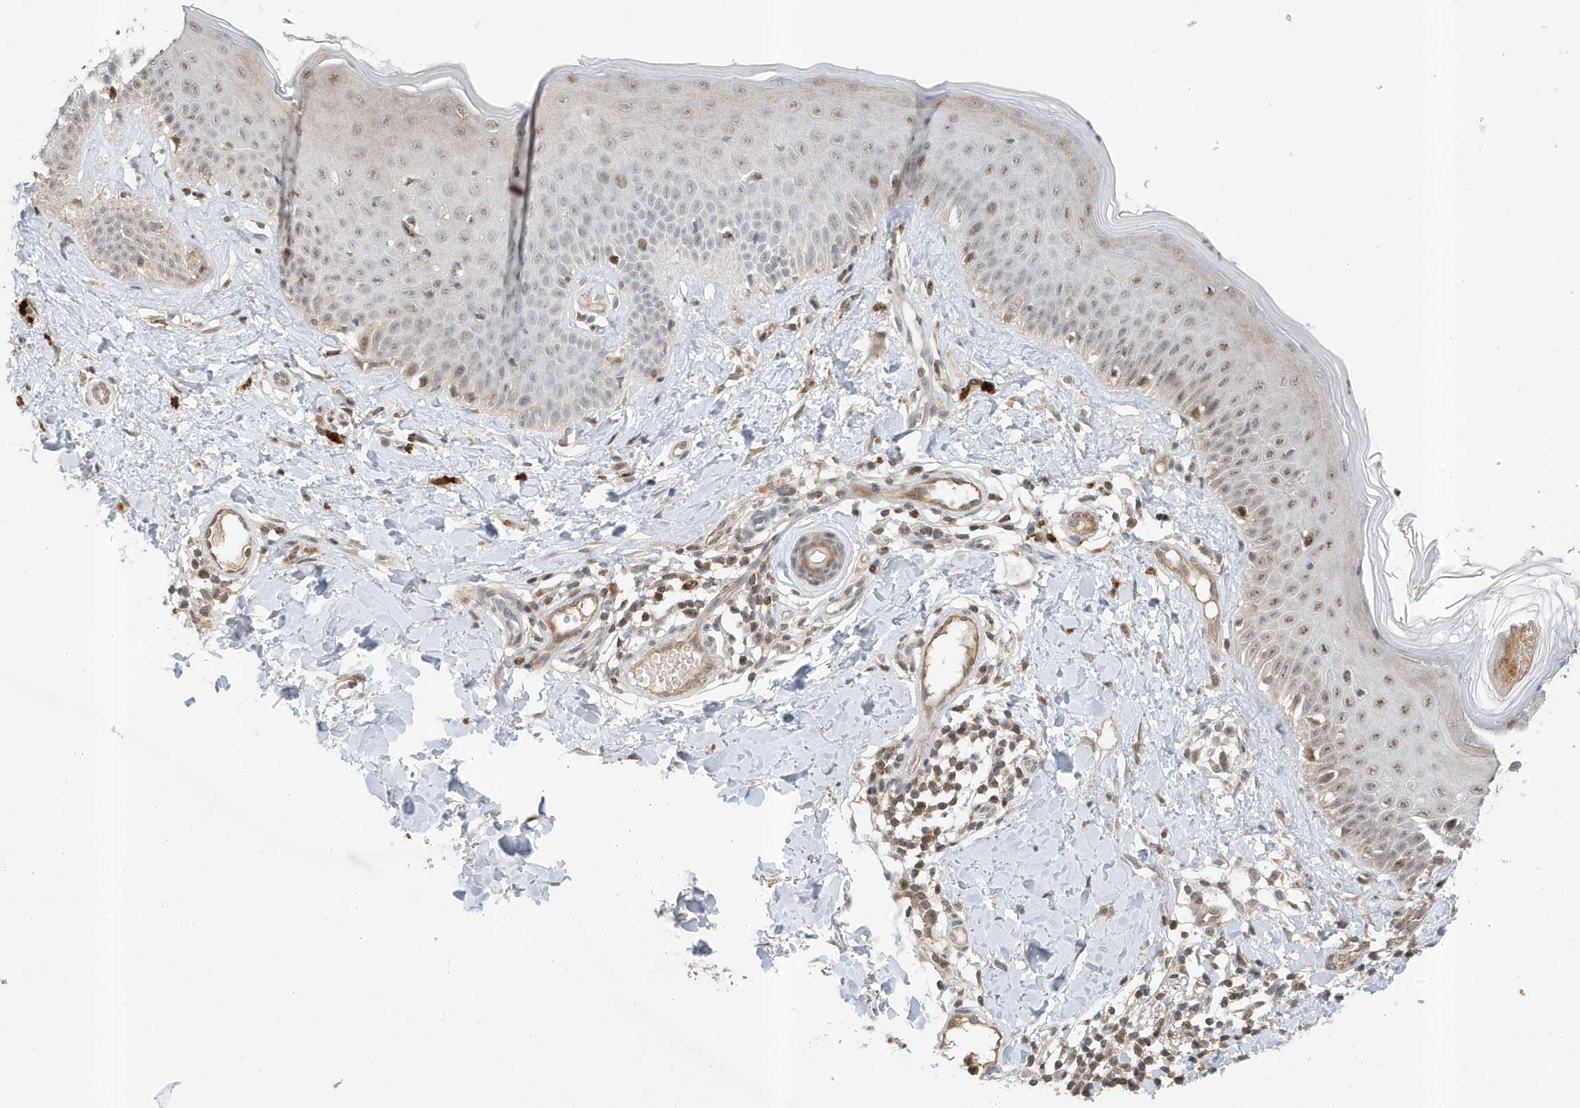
{"staining": {"intensity": "weak", "quantity": "25%-75%", "location": "cytoplasmic/membranous,nuclear"}, "tissue": "skin", "cell_type": "Fibroblasts", "image_type": "normal", "snomed": [{"axis": "morphology", "description": "Normal tissue, NOS"}, {"axis": "topography", "description": "Skin"}], "caption": "Protein analysis of benign skin shows weak cytoplasmic/membranous,nuclear staining in approximately 25%-75% of fibroblasts. The staining was performed using DAB (3,3'-diaminobenzidine), with brown indicating positive protein expression. Nuclei are stained blue with hematoxylin.", "gene": "MAST3", "patient": {"sex": "male", "age": 52}}